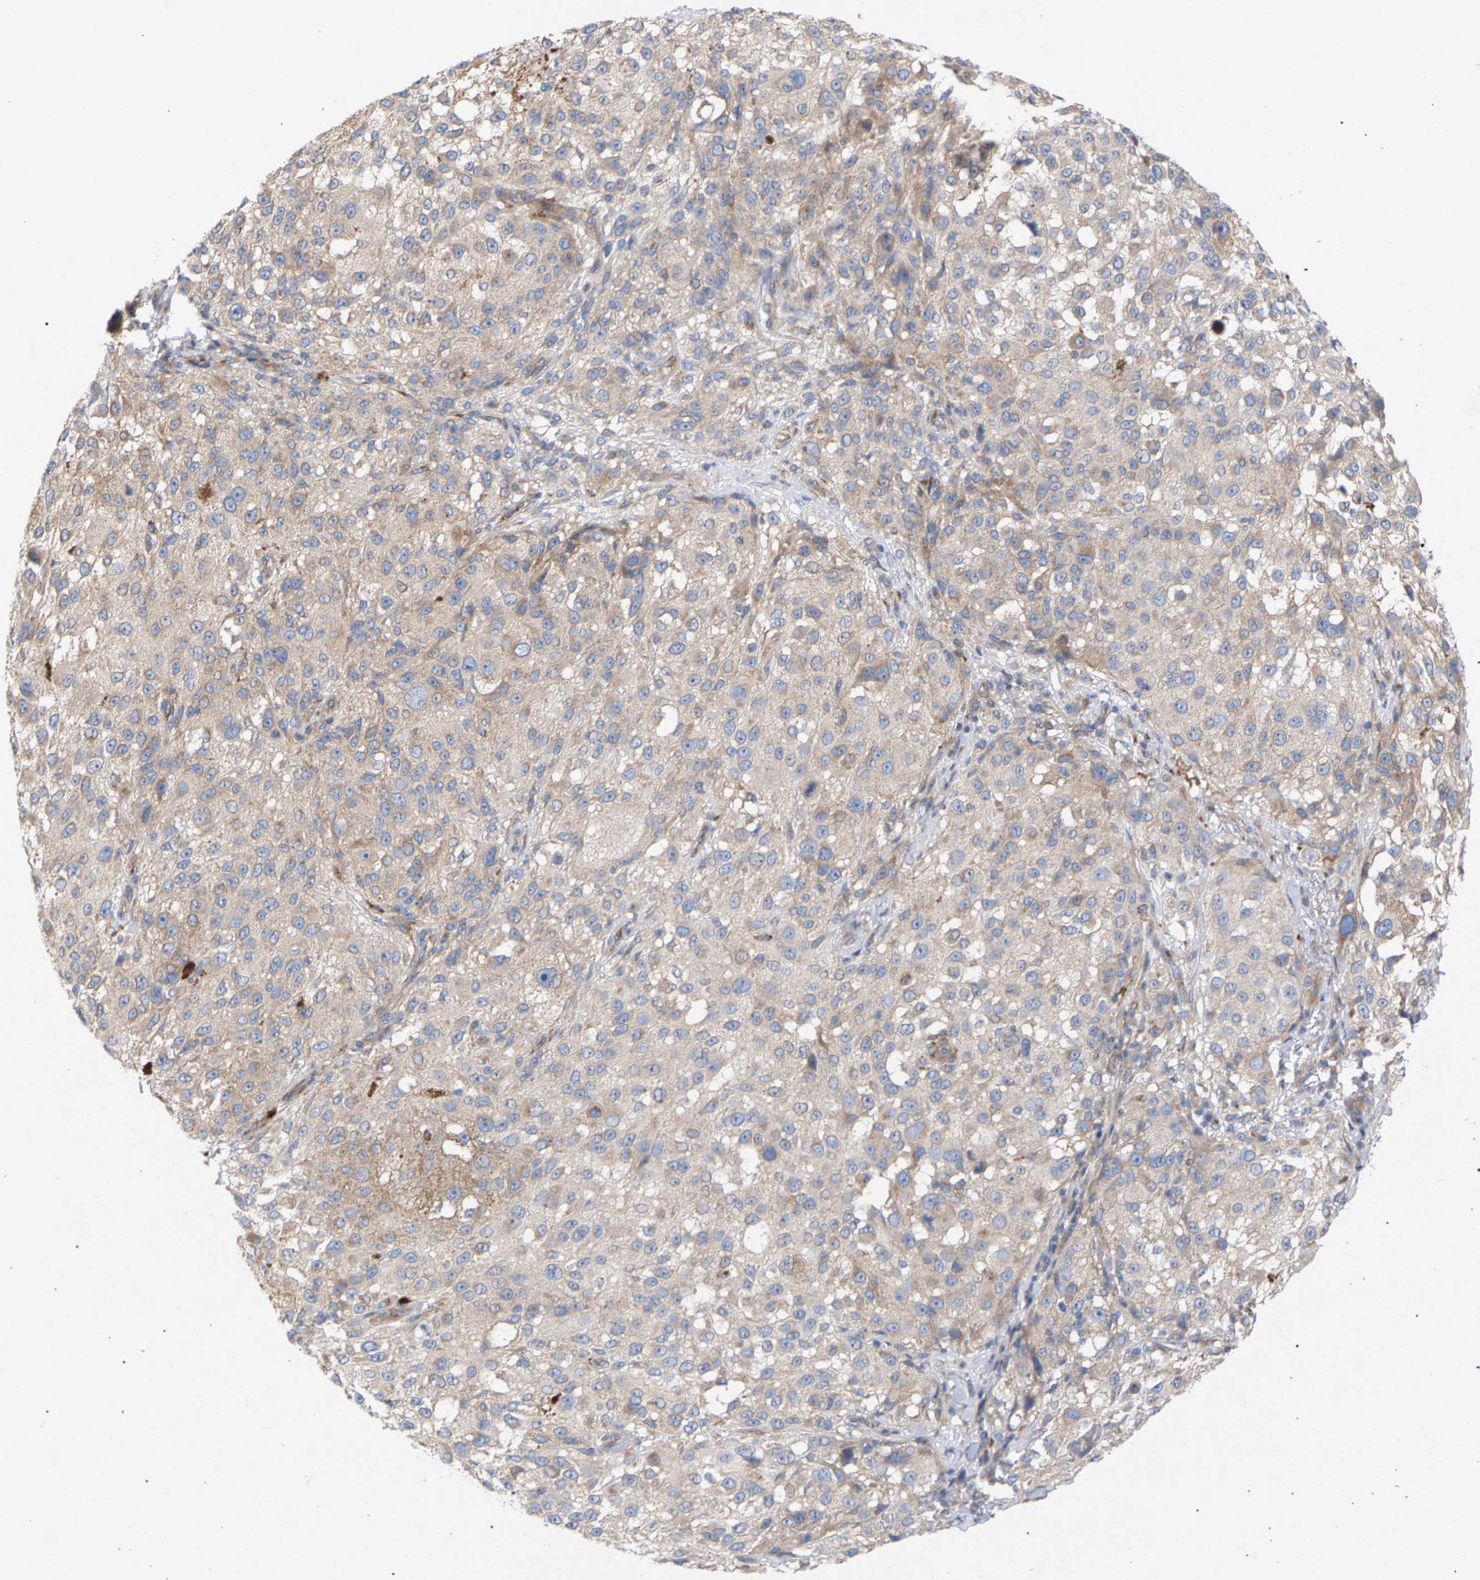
{"staining": {"intensity": "weak", "quantity": "<25%", "location": "cytoplasmic/membranous"}, "tissue": "melanoma", "cell_type": "Tumor cells", "image_type": "cancer", "snomed": [{"axis": "morphology", "description": "Necrosis, NOS"}, {"axis": "morphology", "description": "Malignant melanoma, NOS"}, {"axis": "topography", "description": "Skin"}], "caption": "Tumor cells are negative for protein expression in human melanoma.", "gene": "MAMDC2", "patient": {"sex": "female", "age": 87}}